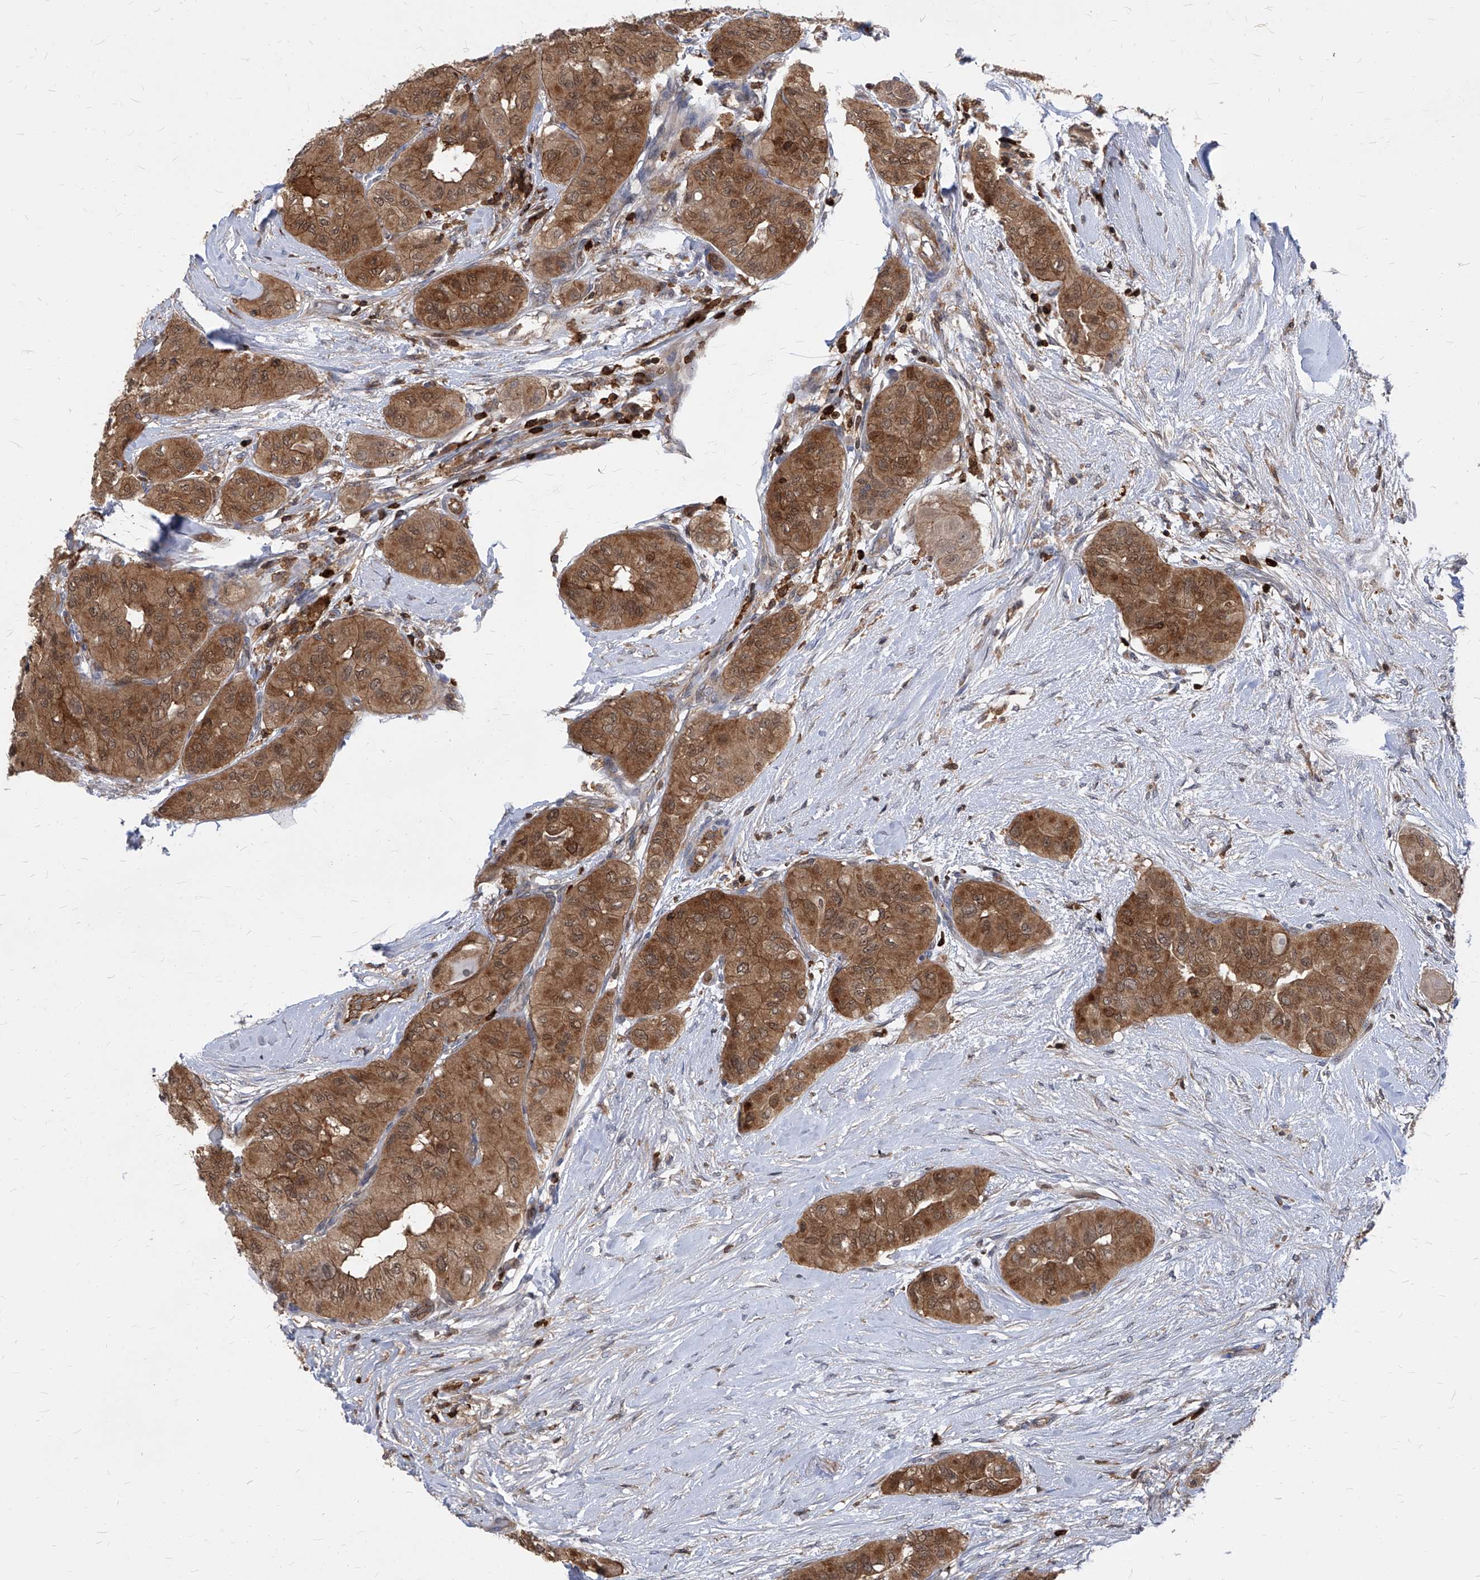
{"staining": {"intensity": "moderate", "quantity": ">75%", "location": "cytoplasmic/membranous"}, "tissue": "thyroid cancer", "cell_type": "Tumor cells", "image_type": "cancer", "snomed": [{"axis": "morphology", "description": "Papillary adenocarcinoma, NOS"}, {"axis": "topography", "description": "Thyroid gland"}], "caption": "Thyroid cancer (papillary adenocarcinoma) tissue shows moderate cytoplasmic/membranous expression in approximately >75% of tumor cells, visualized by immunohistochemistry. The protein is stained brown, and the nuclei are stained in blue (DAB IHC with brightfield microscopy, high magnification).", "gene": "ABRACL", "patient": {"sex": "female", "age": 59}}